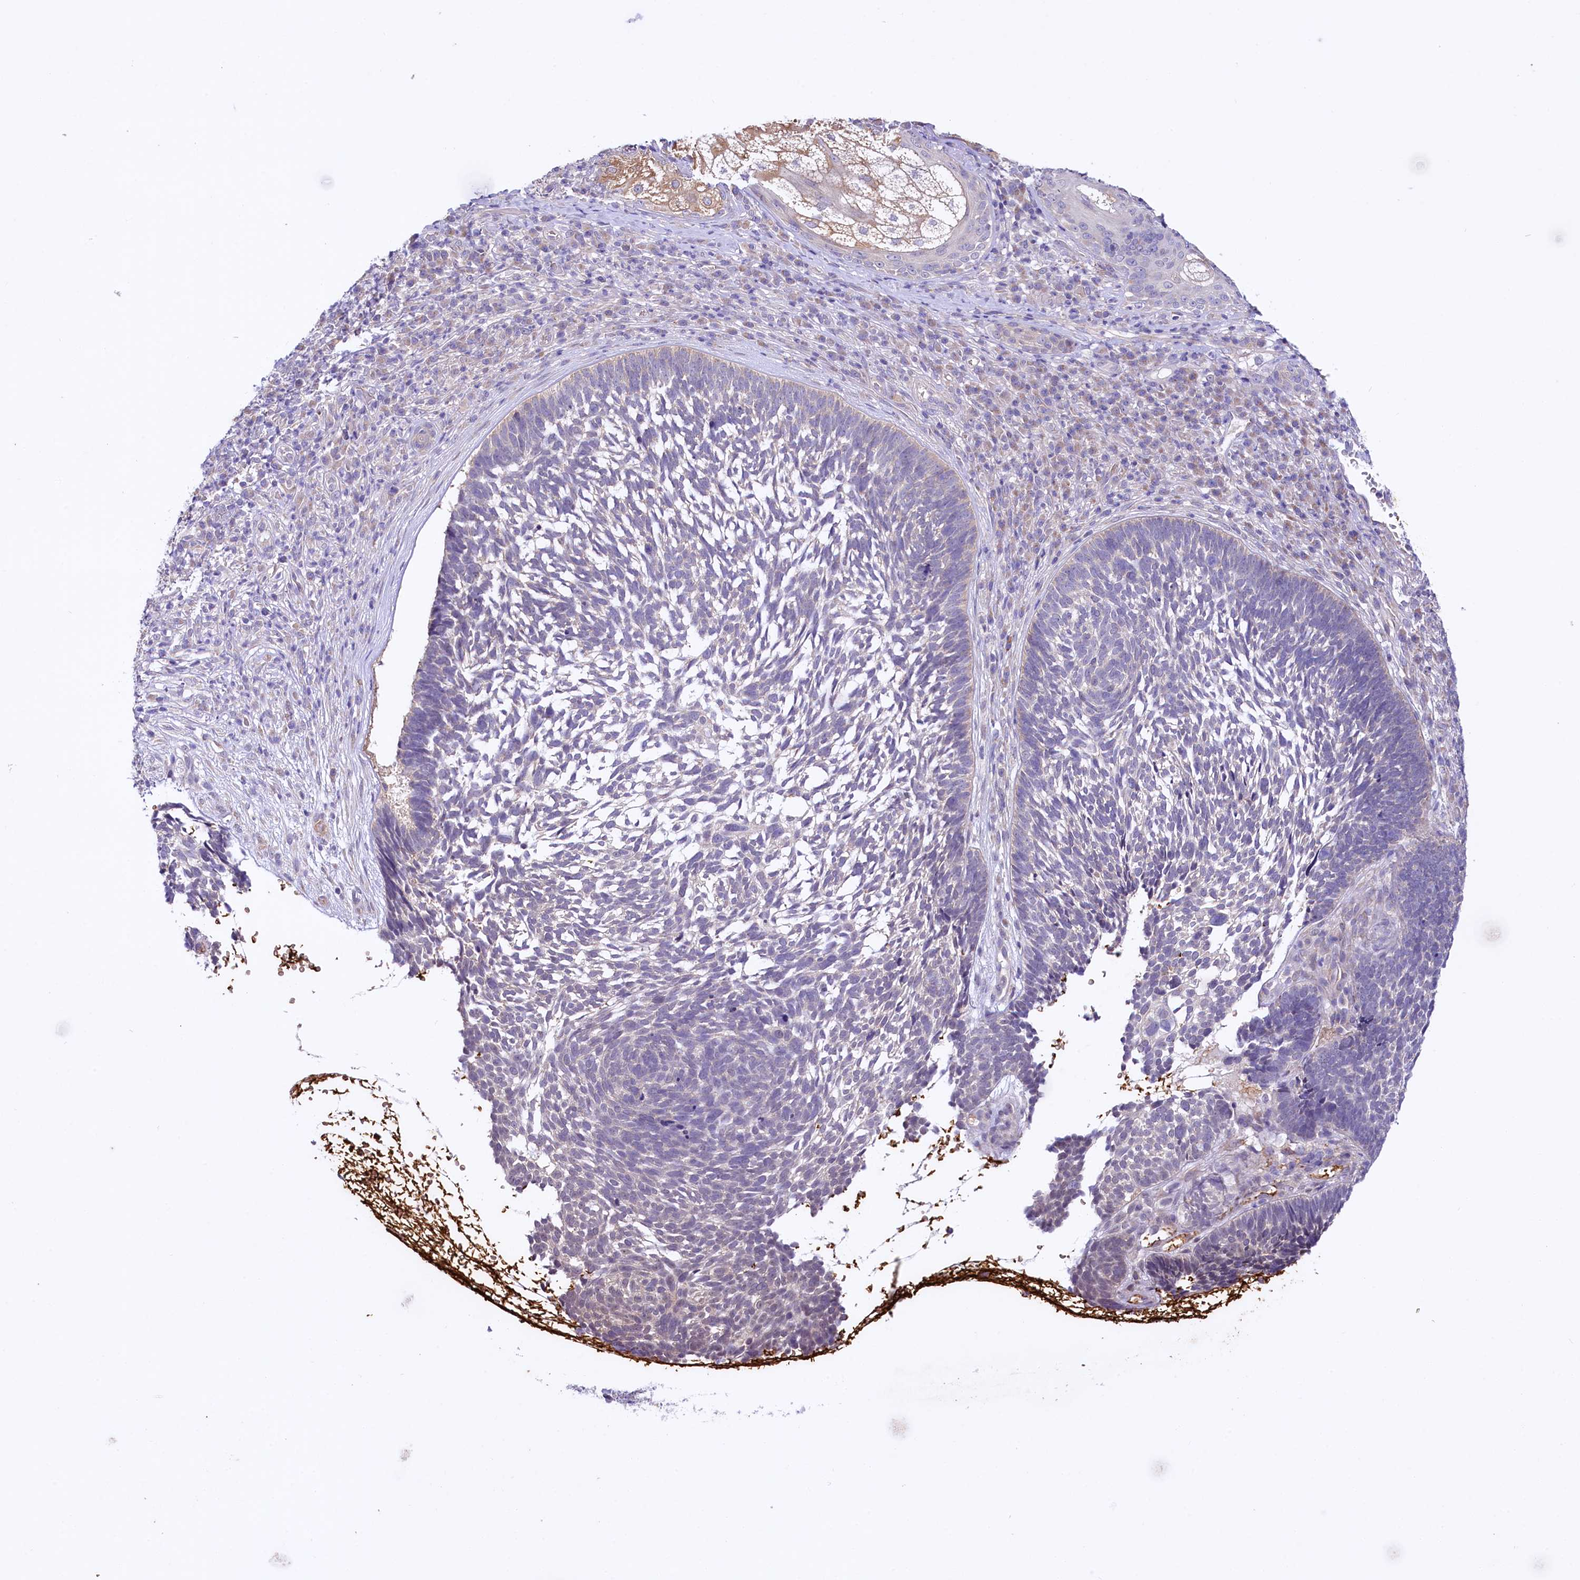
{"staining": {"intensity": "negative", "quantity": "none", "location": "none"}, "tissue": "skin cancer", "cell_type": "Tumor cells", "image_type": "cancer", "snomed": [{"axis": "morphology", "description": "Basal cell carcinoma"}, {"axis": "topography", "description": "Skin"}], "caption": "Immunohistochemistry (IHC) photomicrograph of skin basal cell carcinoma stained for a protein (brown), which shows no expression in tumor cells.", "gene": "CEP295", "patient": {"sex": "male", "age": 88}}